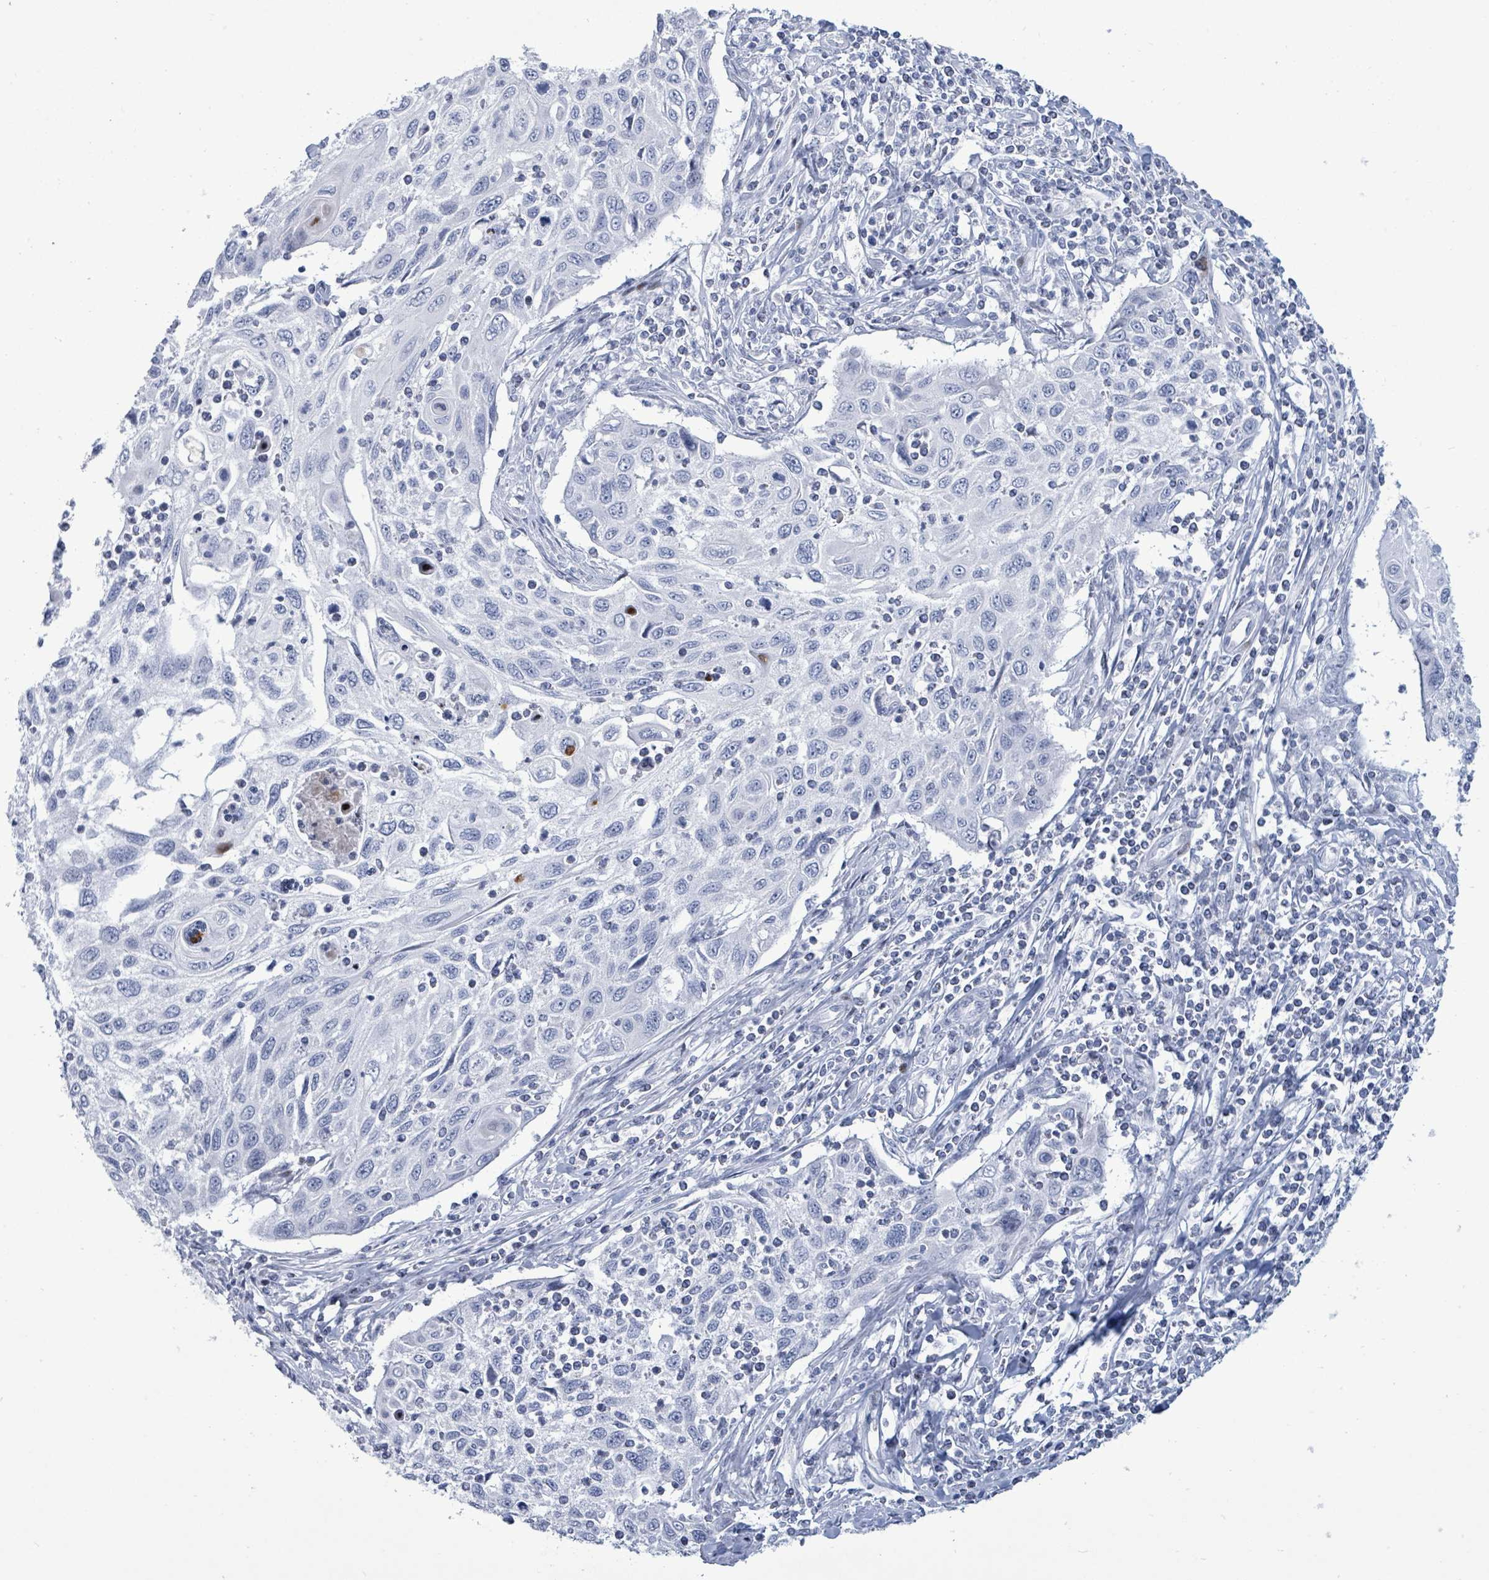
{"staining": {"intensity": "negative", "quantity": "none", "location": "none"}, "tissue": "cervical cancer", "cell_type": "Tumor cells", "image_type": "cancer", "snomed": [{"axis": "morphology", "description": "Squamous cell carcinoma, NOS"}, {"axis": "topography", "description": "Cervix"}], "caption": "High magnification brightfield microscopy of cervical cancer (squamous cell carcinoma) stained with DAB (brown) and counterstained with hematoxylin (blue): tumor cells show no significant staining. The staining is performed using DAB brown chromogen with nuclei counter-stained in using hematoxylin.", "gene": "MALL", "patient": {"sex": "female", "age": 70}}